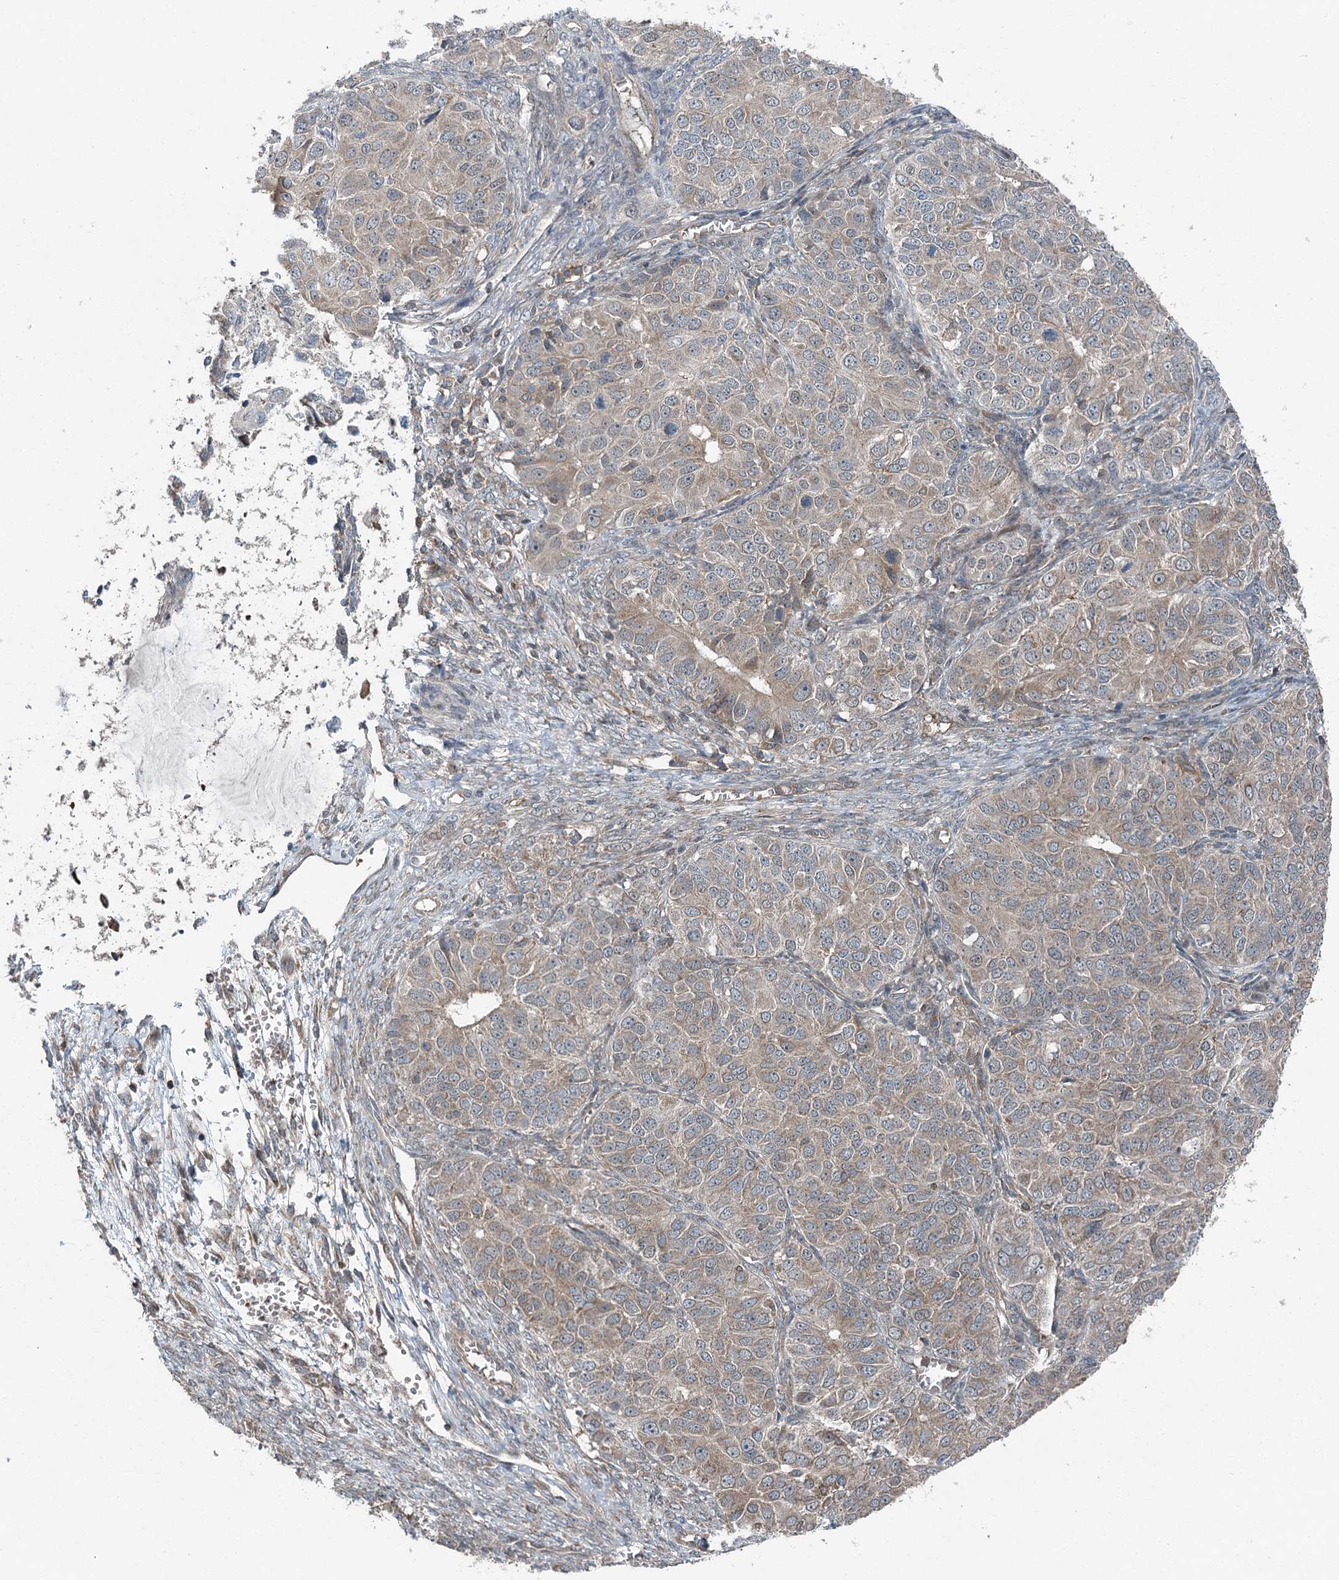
{"staining": {"intensity": "weak", "quantity": "<25%", "location": "cytoplasmic/membranous"}, "tissue": "ovarian cancer", "cell_type": "Tumor cells", "image_type": "cancer", "snomed": [{"axis": "morphology", "description": "Carcinoma, endometroid"}, {"axis": "topography", "description": "Ovary"}], "caption": "A photomicrograph of ovarian cancer (endometroid carcinoma) stained for a protein demonstrates no brown staining in tumor cells.", "gene": "SKIC3", "patient": {"sex": "female", "age": 51}}